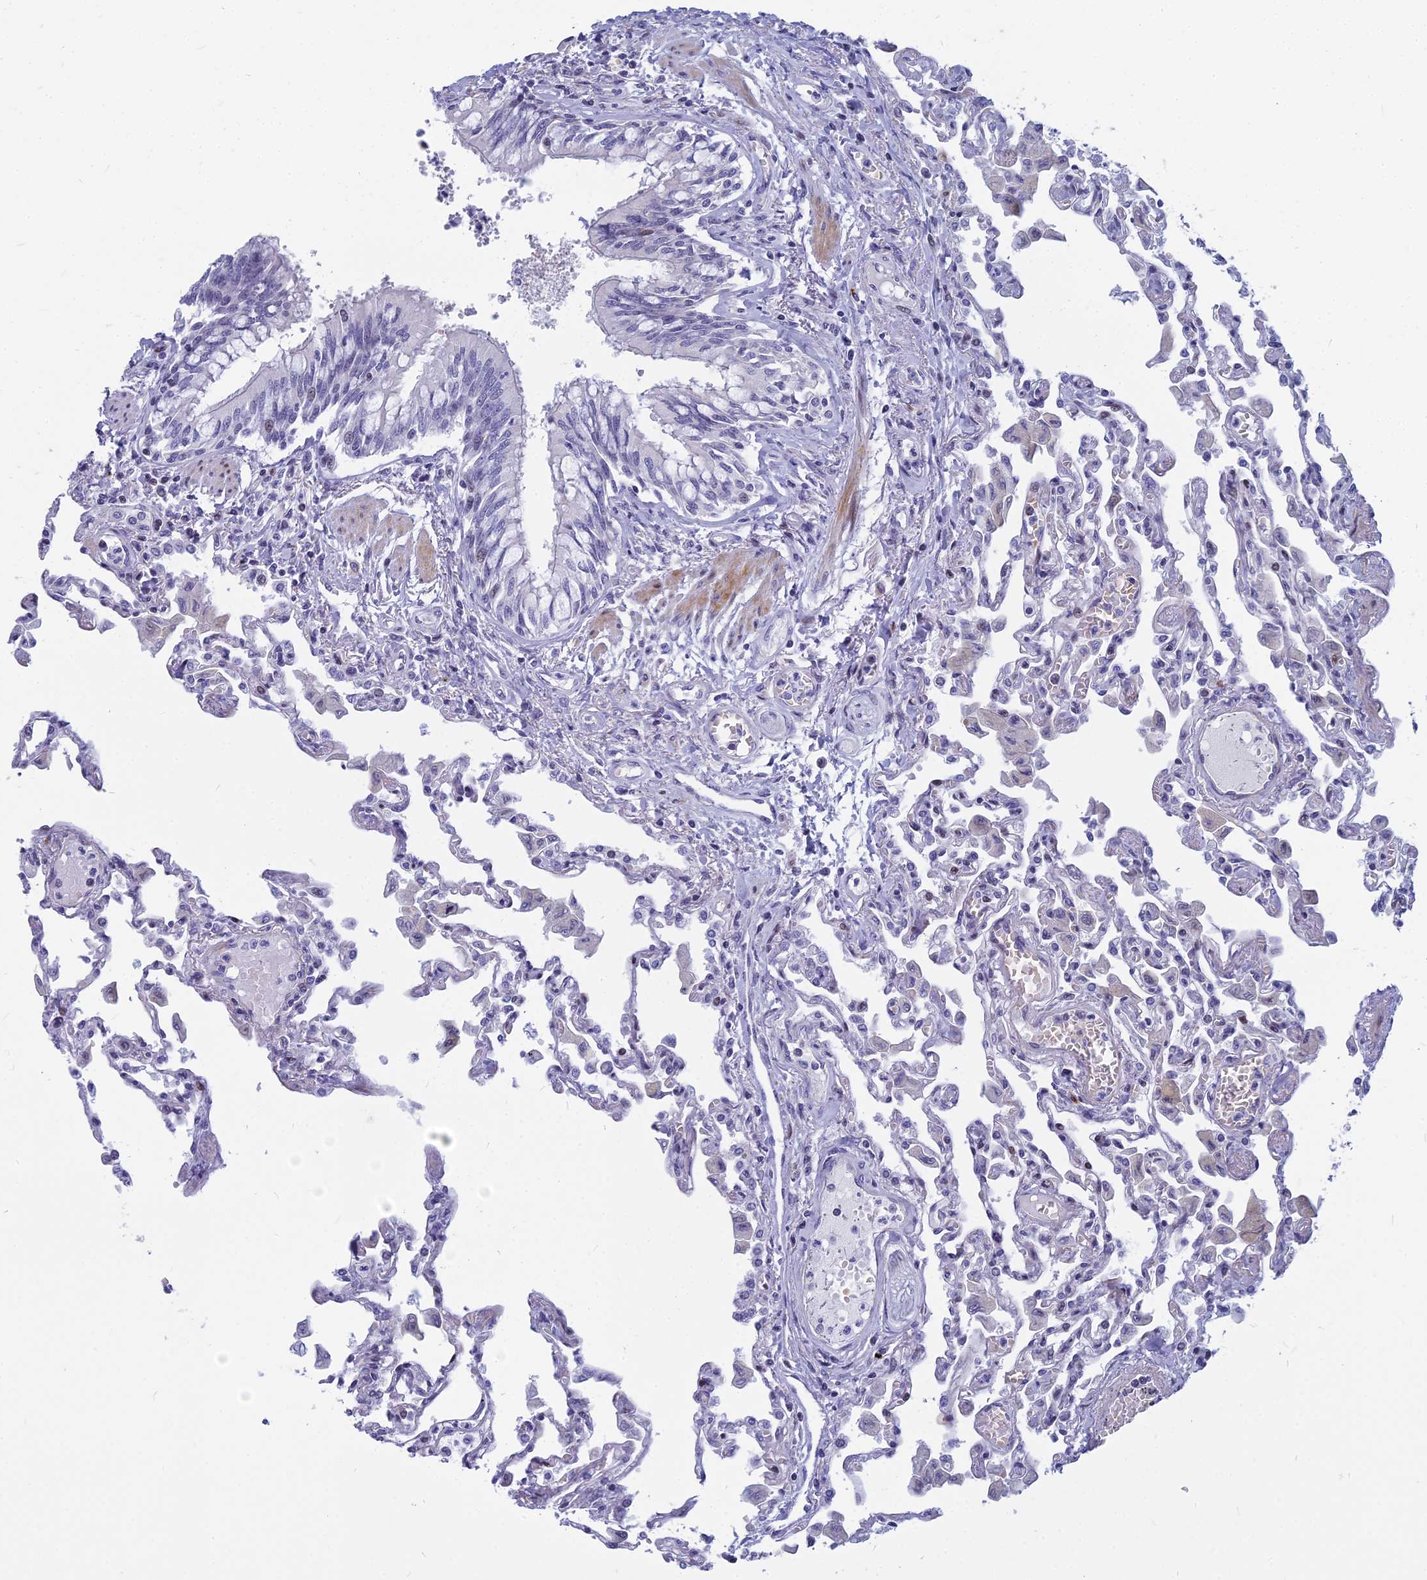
{"staining": {"intensity": "negative", "quantity": "none", "location": "none"}, "tissue": "lung", "cell_type": "Alveolar cells", "image_type": "normal", "snomed": [{"axis": "morphology", "description": "Normal tissue, NOS"}, {"axis": "topography", "description": "Bronchus"}, {"axis": "topography", "description": "Lung"}], "caption": "Histopathology image shows no protein positivity in alveolar cells of normal lung. (Immunohistochemistry (ihc), brightfield microscopy, high magnification).", "gene": "MYBPC2", "patient": {"sex": "female", "age": 49}}